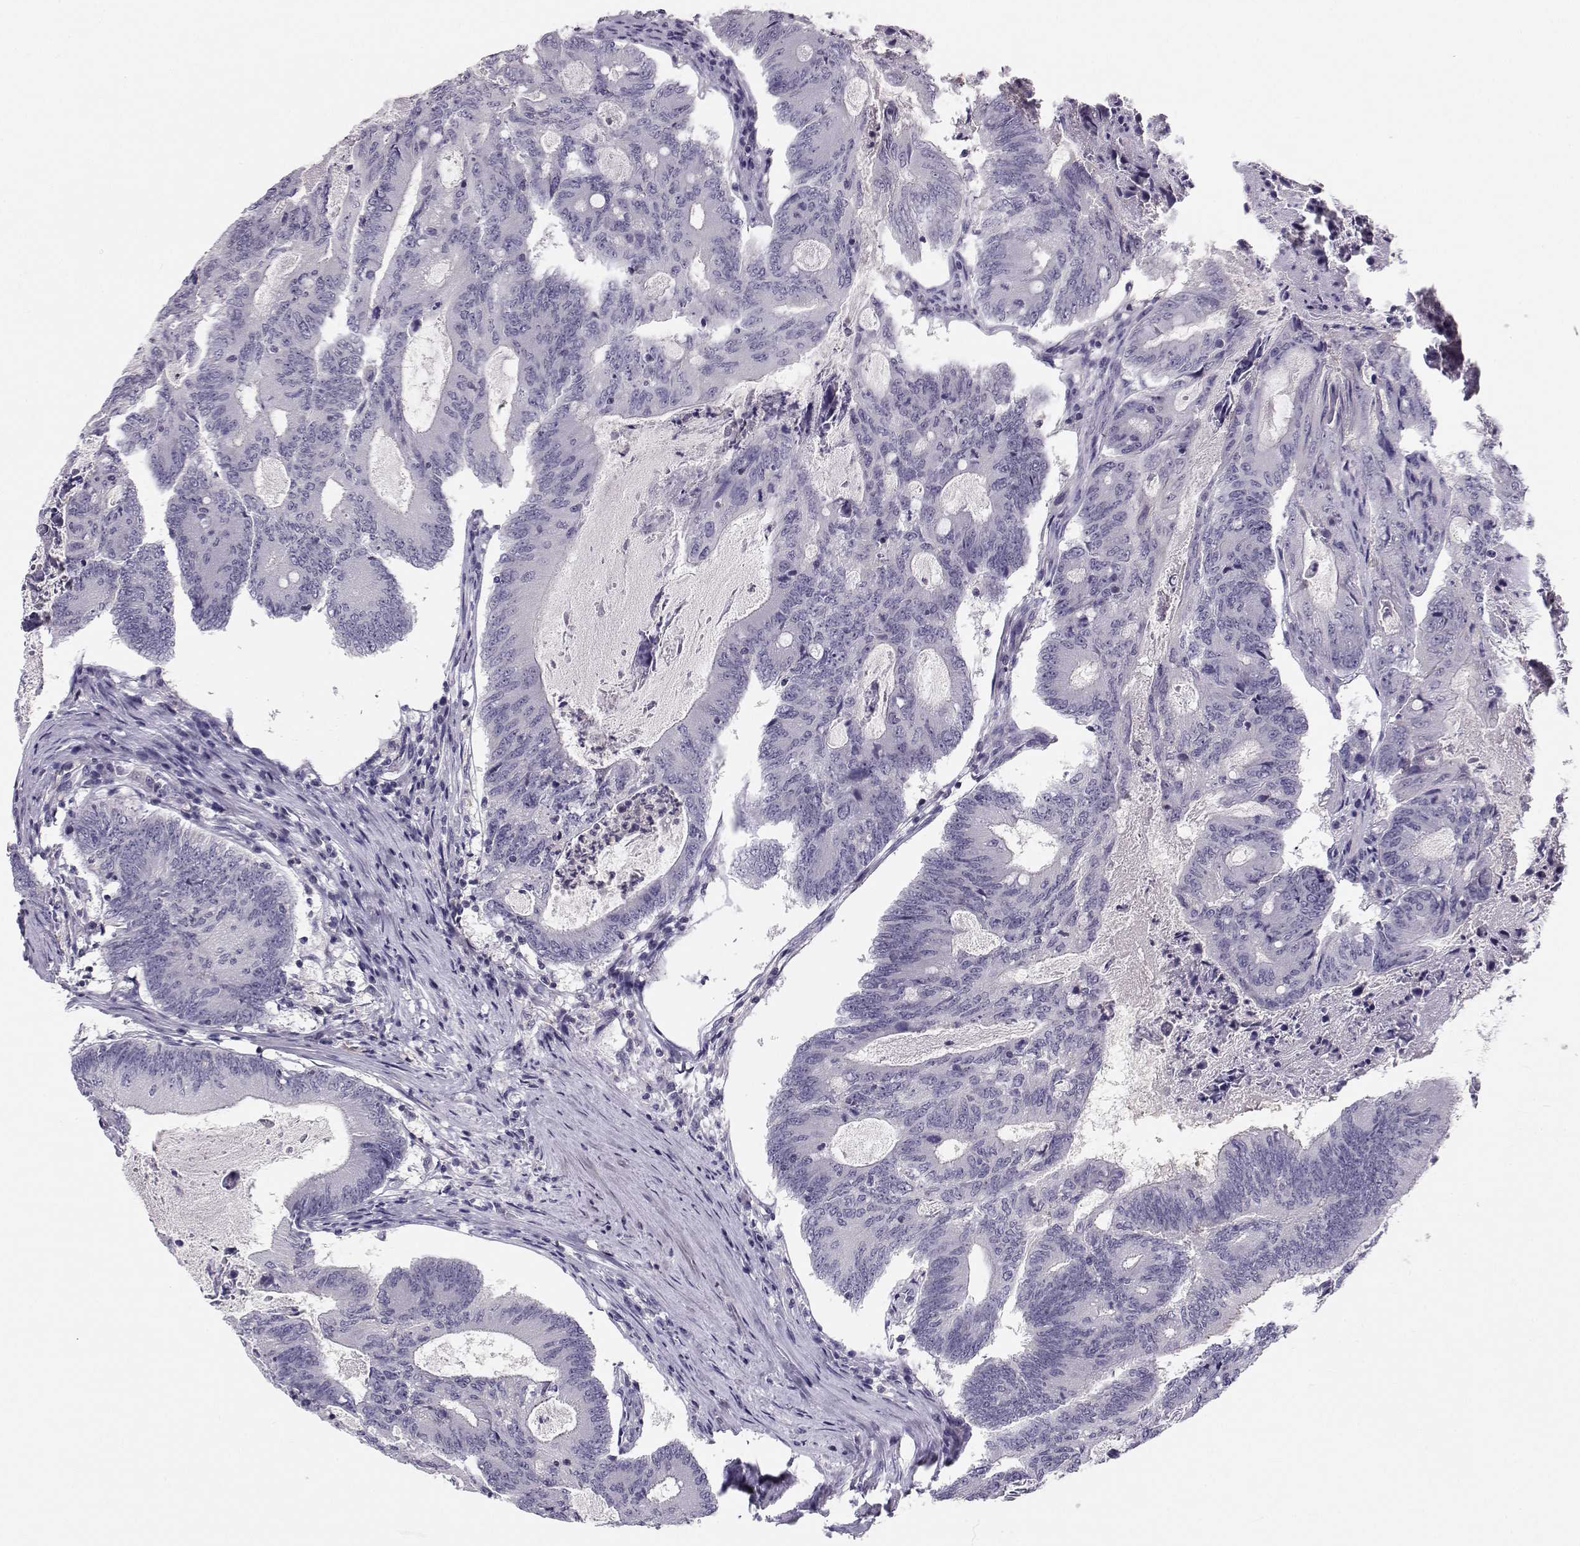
{"staining": {"intensity": "negative", "quantity": "none", "location": "none"}, "tissue": "colorectal cancer", "cell_type": "Tumor cells", "image_type": "cancer", "snomed": [{"axis": "morphology", "description": "Adenocarcinoma, NOS"}, {"axis": "topography", "description": "Colon"}], "caption": "The photomicrograph shows no significant expression in tumor cells of adenocarcinoma (colorectal).", "gene": "MROH7", "patient": {"sex": "female", "age": 70}}